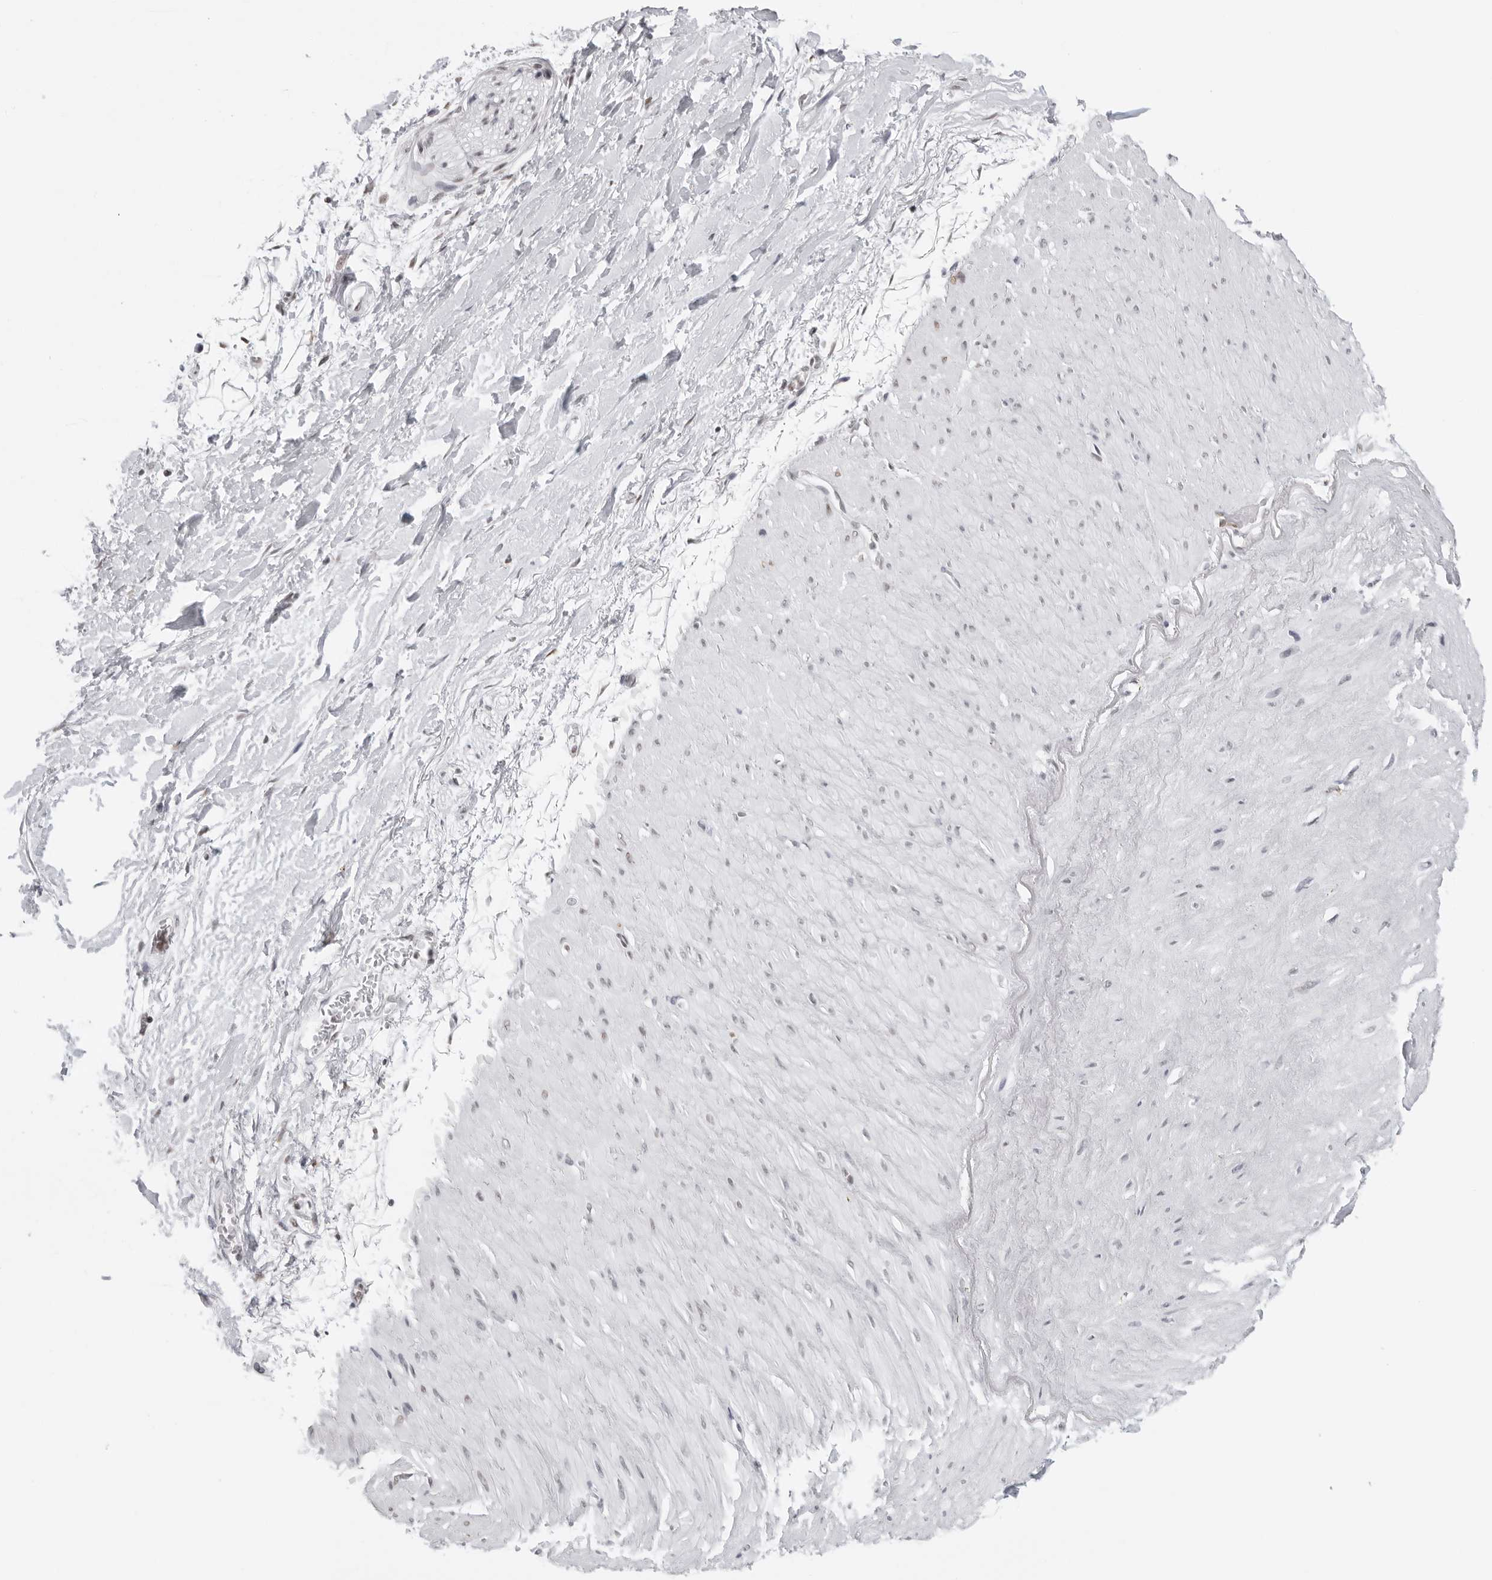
{"staining": {"intensity": "weak", "quantity": "<25%", "location": "nuclear"}, "tissue": "adipose tissue", "cell_type": "Adipocytes", "image_type": "normal", "snomed": [{"axis": "morphology", "description": "Normal tissue, NOS"}, {"axis": "topography", "description": "Soft tissue"}], "caption": "Immunohistochemistry (IHC) photomicrograph of normal adipose tissue stained for a protein (brown), which reveals no staining in adipocytes.", "gene": "RPA2", "patient": {"sex": "male", "age": 72}}